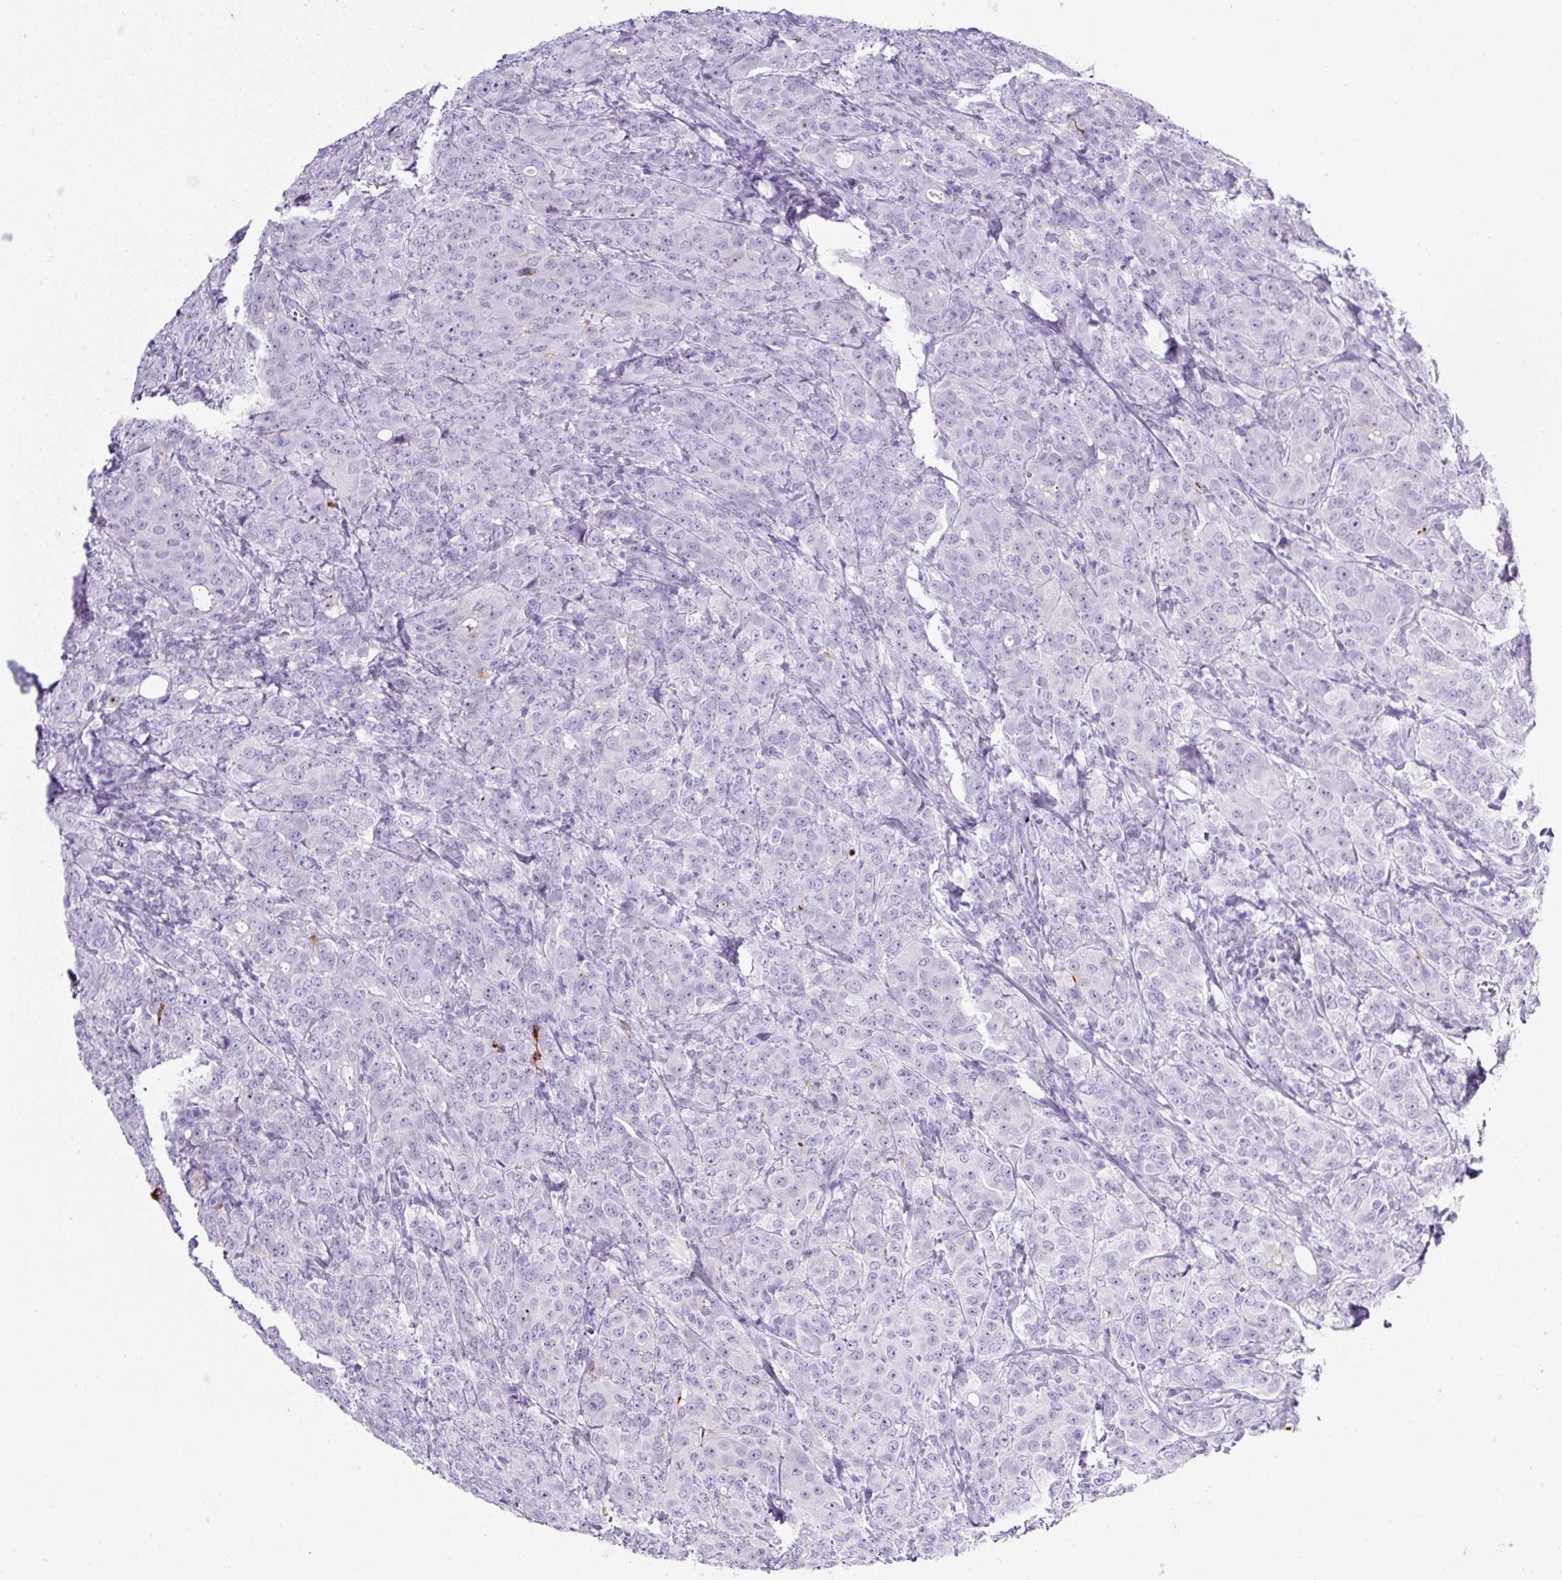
{"staining": {"intensity": "negative", "quantity": "none", "location": "none"}, "tissue": "breast cancer", "cell_type": "Tumor cells", "image_type": "cancer", "snomed": [{"axis": "morphology", "description": "Duct carcinoma"}, {"axis": "topography", "description": "Breast"}], "caption": "Tumor cells show no significant expression in breast invasive ductal carcinoma. (DAB (3,3'-diaminobenzidine) immunohistochemistry visualized using brightfield microscopy, high magnification).", "gene": "TMEM200B", "patient": {"sex": "female", "age": 43}}